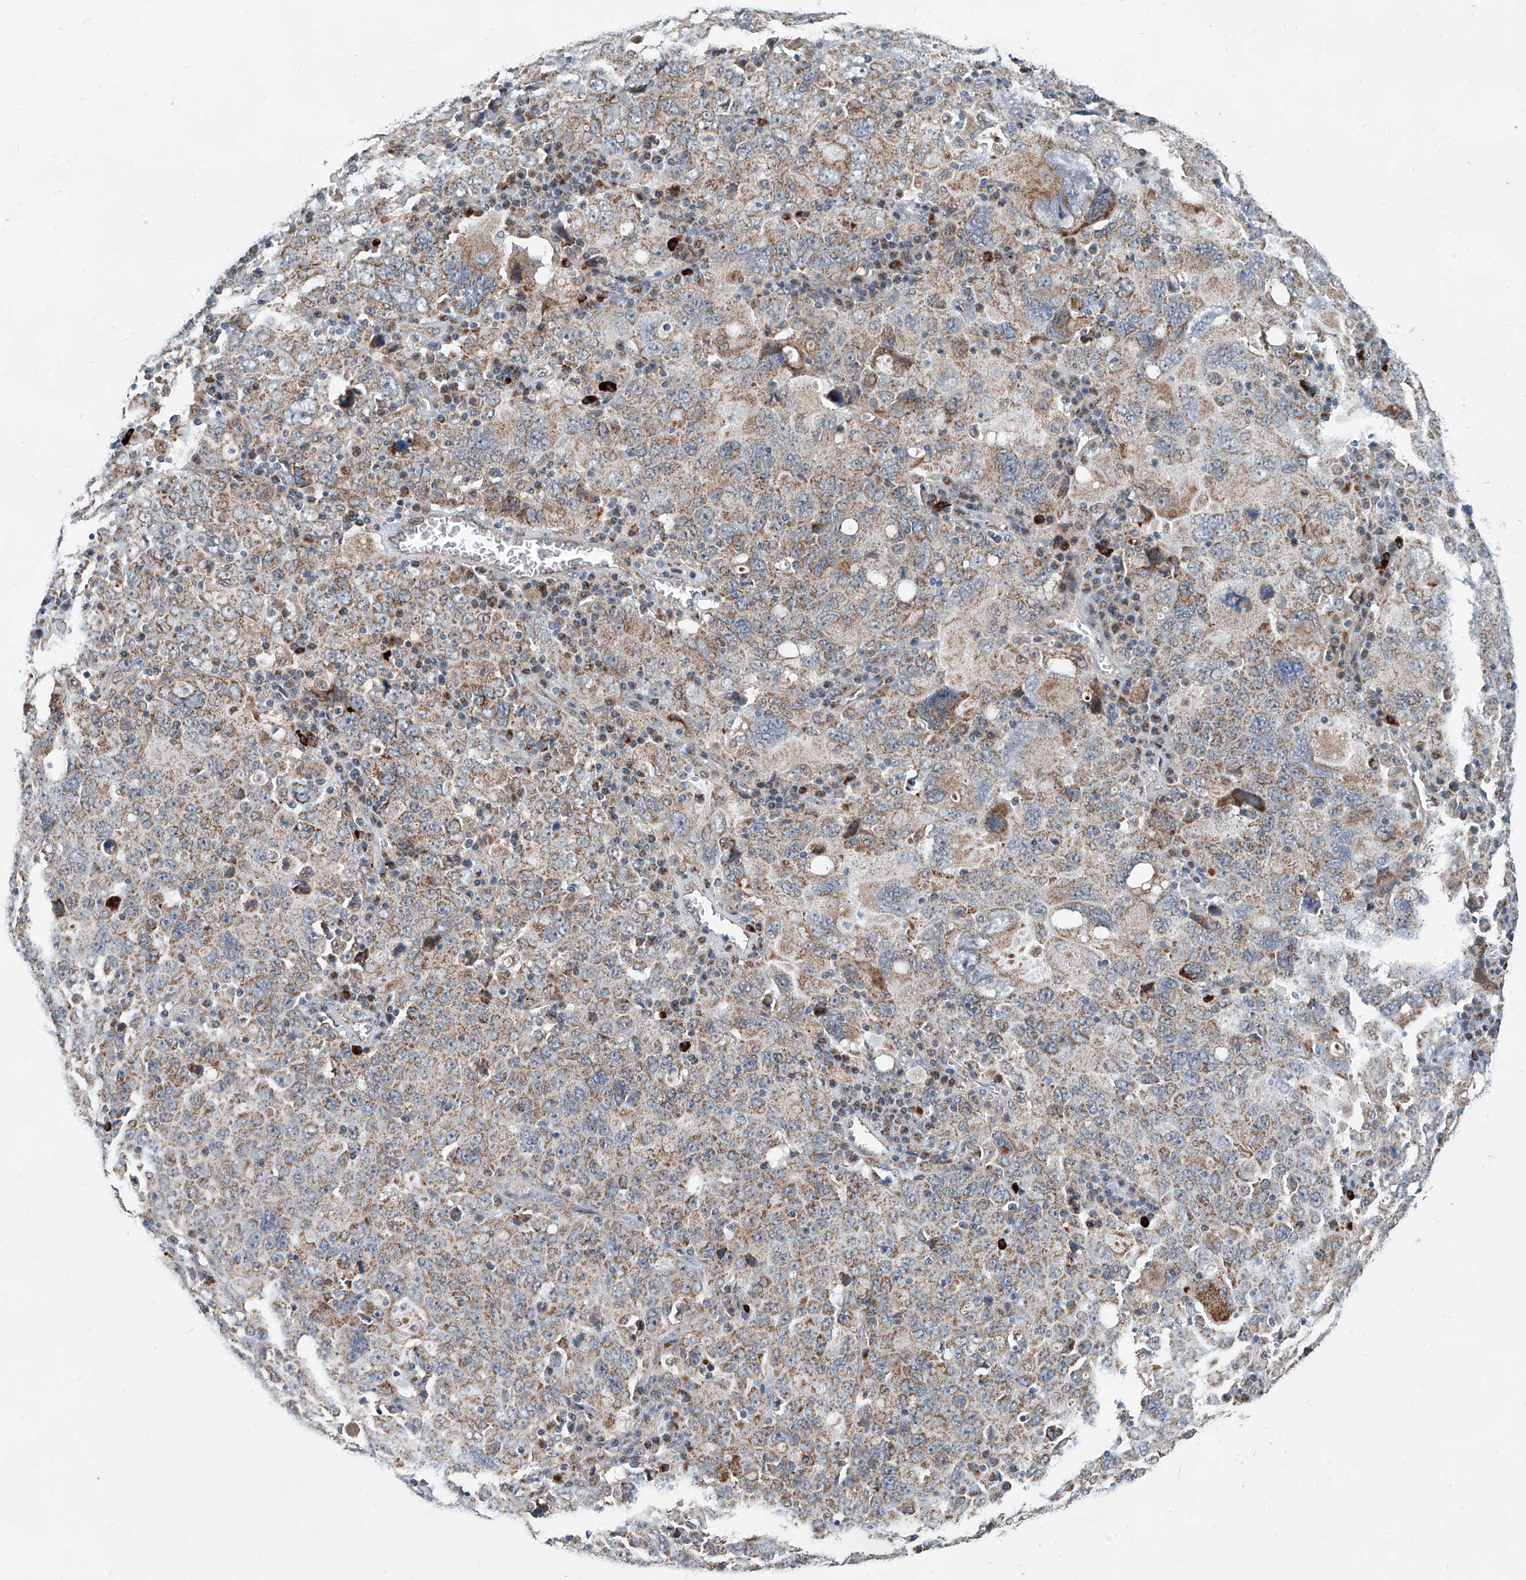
{"staining": {"intensity": "moderate", "quantity": ">75%", "location": "cytoplasmic/membranous"}, "tissue": "ovarian cancer", "cell_type": "Tumor cells", "image_type": "cancer", "snomed": [{"axis": "morphology", "description": "Carcinoma, endometroid"}, {"axis": "topography", "description": "Ovary"}], "caption": "This is an image of IHC staining of ovarian cancer, which shows moderate staining in the cytoplasmic/membranous of tumor cells.", "gene": "USP48", "patient": {"sex": "female", "age": 62}}